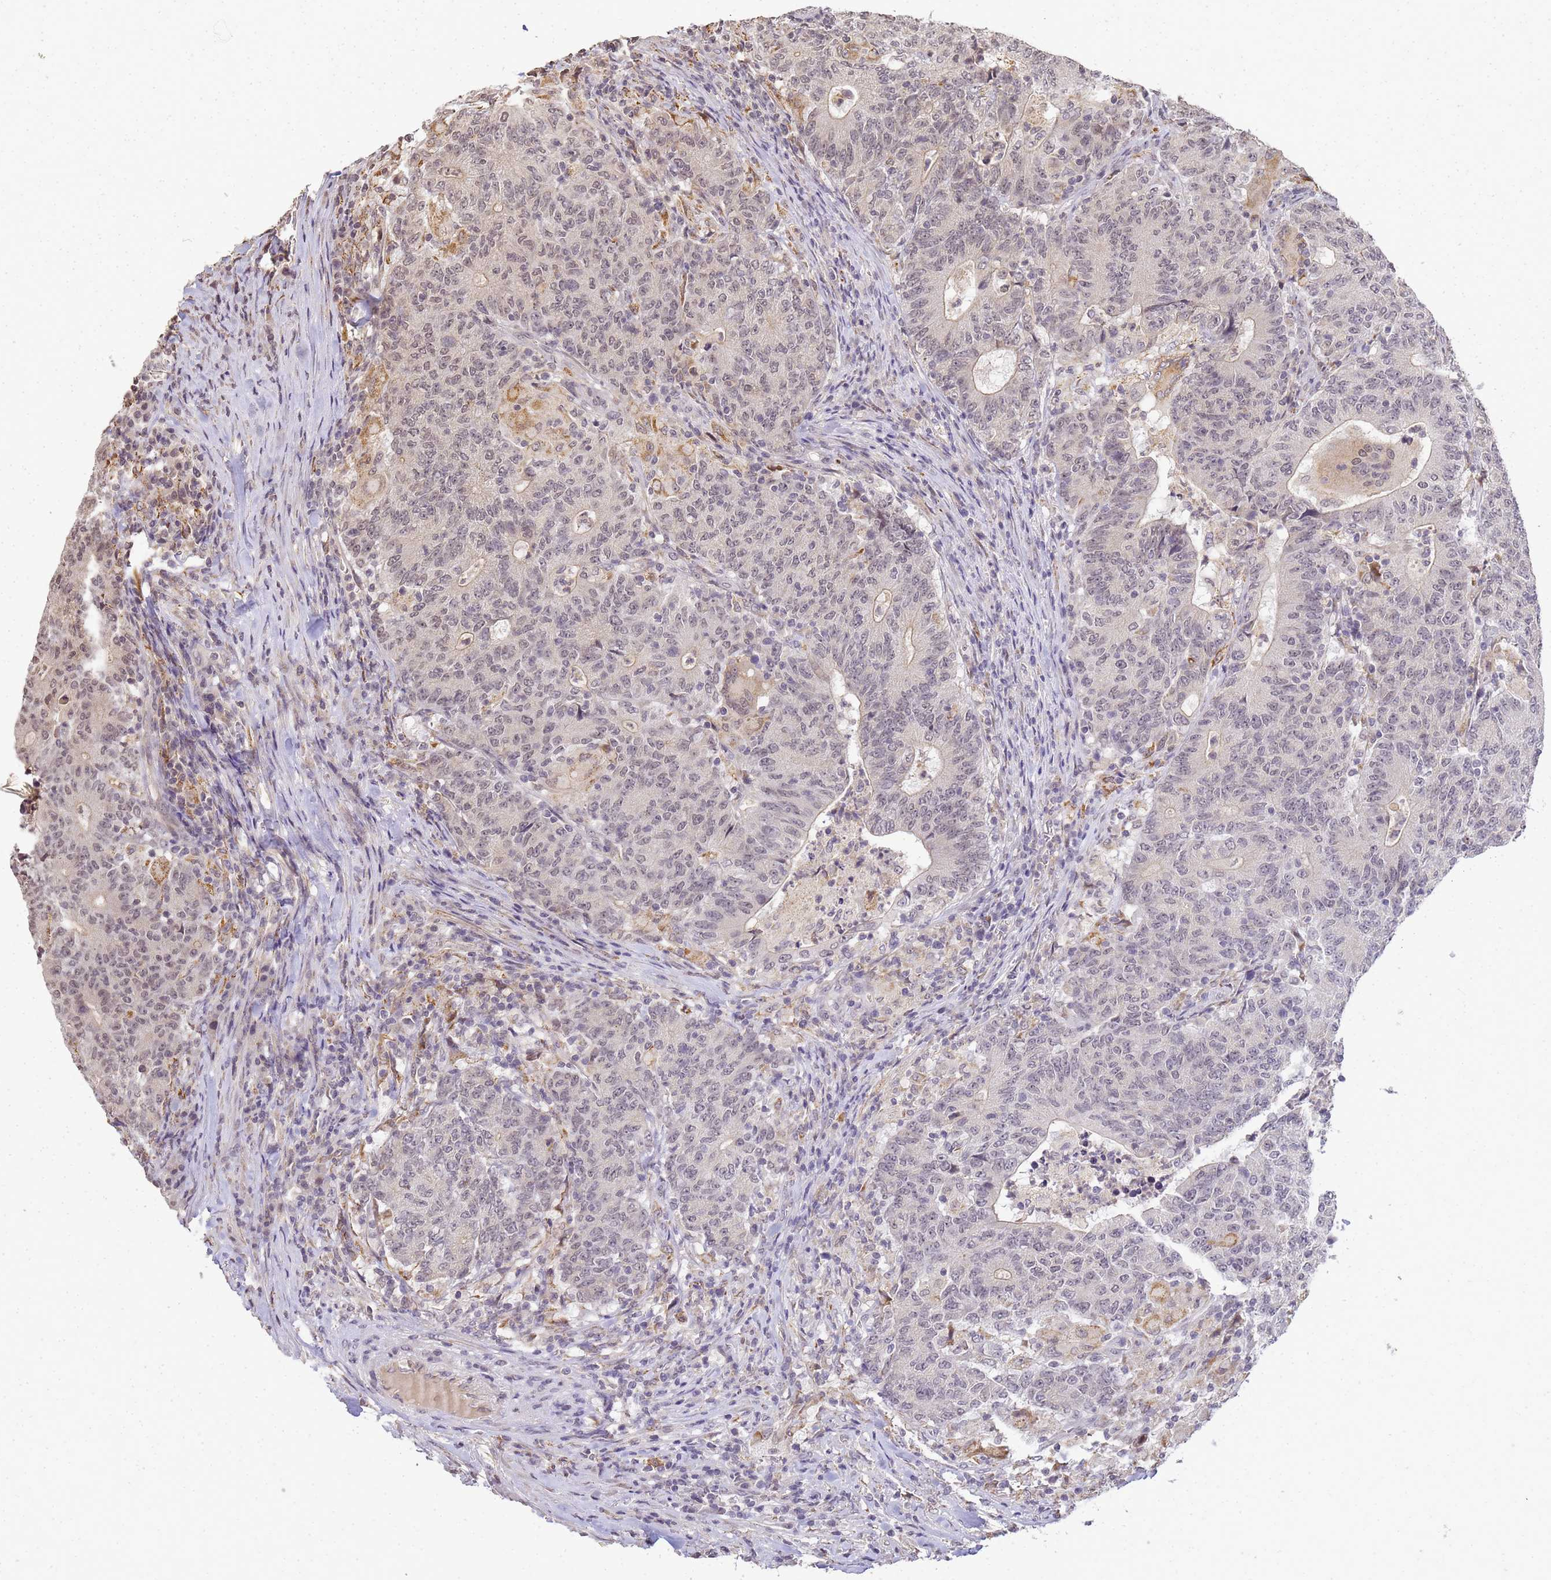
{"staining": {"intensity": "negative", "quantity": "none", "location": "none"}, "tissue": "colorectal cancer", "cell_type": "Tumor cells", "image_type": "cancer", "snomed": [{"axis": "morphology", "description": "Adenocarcinoma, NOS"}, {"axis": "topography", "description": "Colon"}], "caption": "This is an immunohistochemistry (IHC) micrograph of human colorectal cancer. There is no positivity in tumor cells.", "gene": "MYL7", "patient": {"sex": "female", "age": 75}}